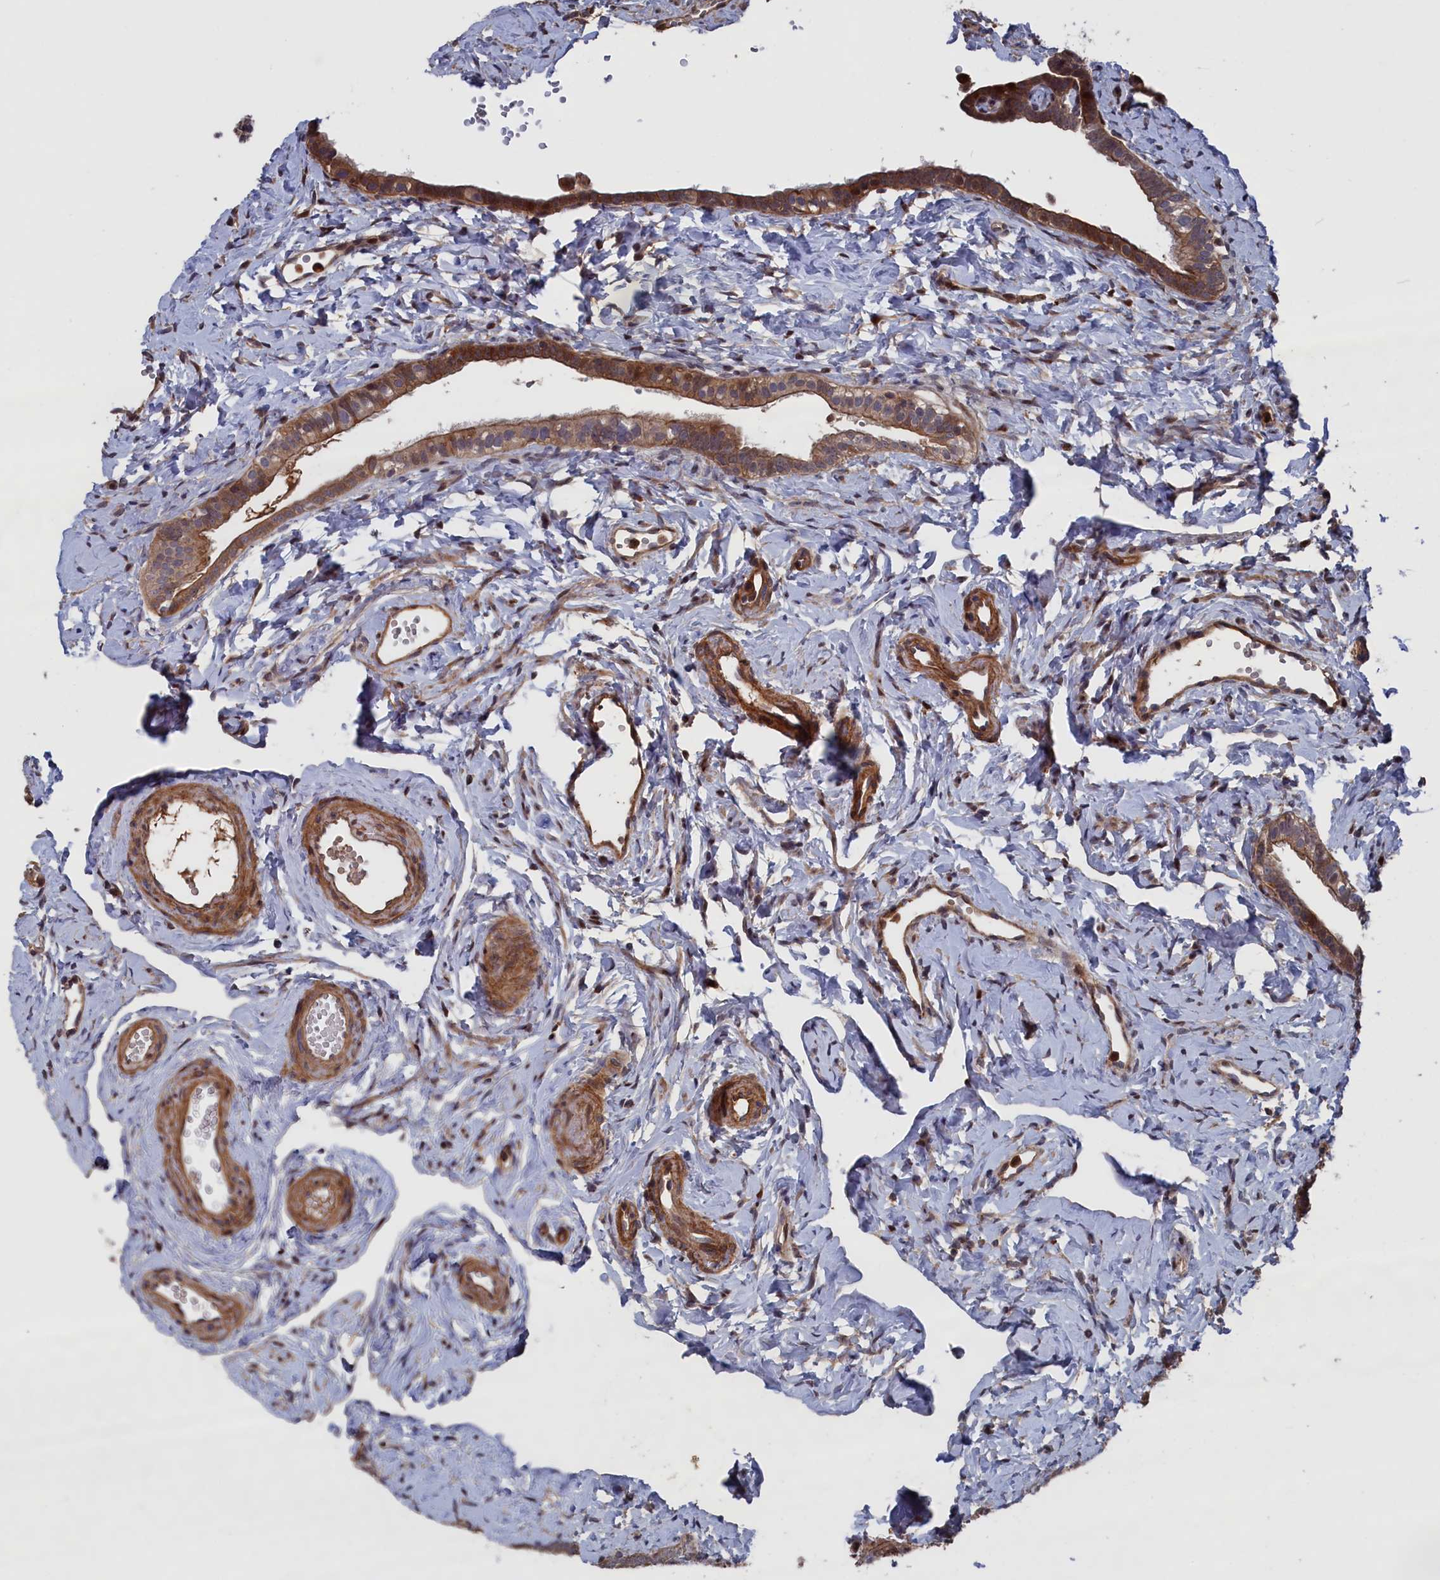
{"staining": {"intensity": "moderate", "quantity": ">75%", "location": "cytoplasmic/membranous"}, "tissue": "fallopian tube", "cell_type": "Glandular cells", "image_type": "normal", "snomed": [{"axis": "morphology", "description": "Normal tissue, NOS"}, {"axis": "topography", "description": "Fallopian tube"}], "caption": "This photomicrograph reveals IHC staining of benign human fallopian tube, with medium moderate cytoplasmic/membranous staining in approximately >75% of glandular cells.", "gene": "PLA2G15", "patient": {"sex": "female", "age": 66}}